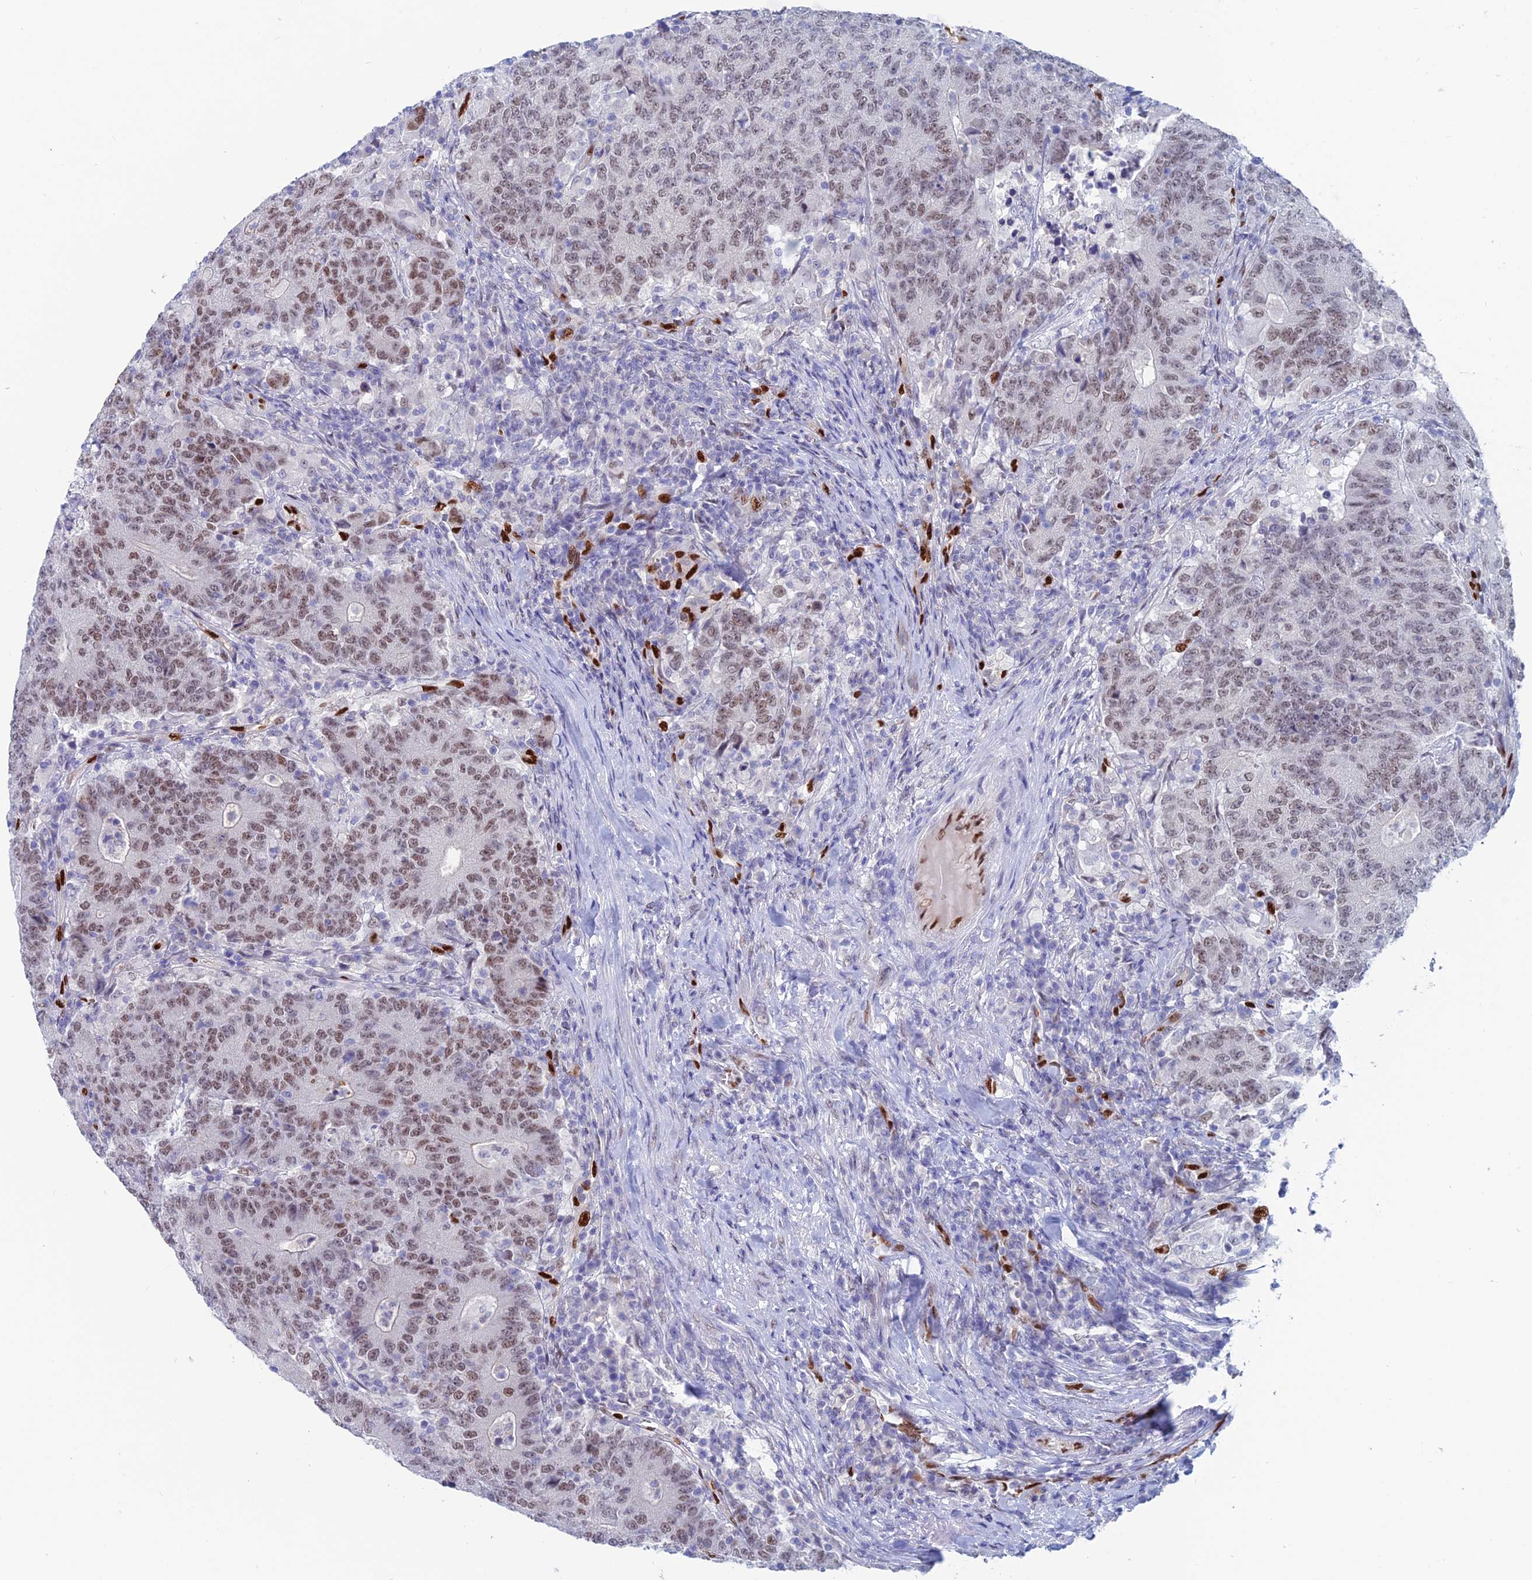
{"staining": {"intensity": "moderate", "quantity": ">75%", "location": "nuclear"}, "tissue": "colorectal cancer", "cell_type": "Tumor cells", "image_type": "cancer", "snomed": [{"axis": "morphology", "description": "Adenocarcinoma, NOS"}, {"axis": "topography", "description": "Colon"}], "caption": "A photomicrograph of colorectal cancer (adenocarcinoma) stained for a protein displays moderate nuclear brown staining in tumor cells.", "gene": "NOL4L", "patient": {"sex": "female", "age": 75}}